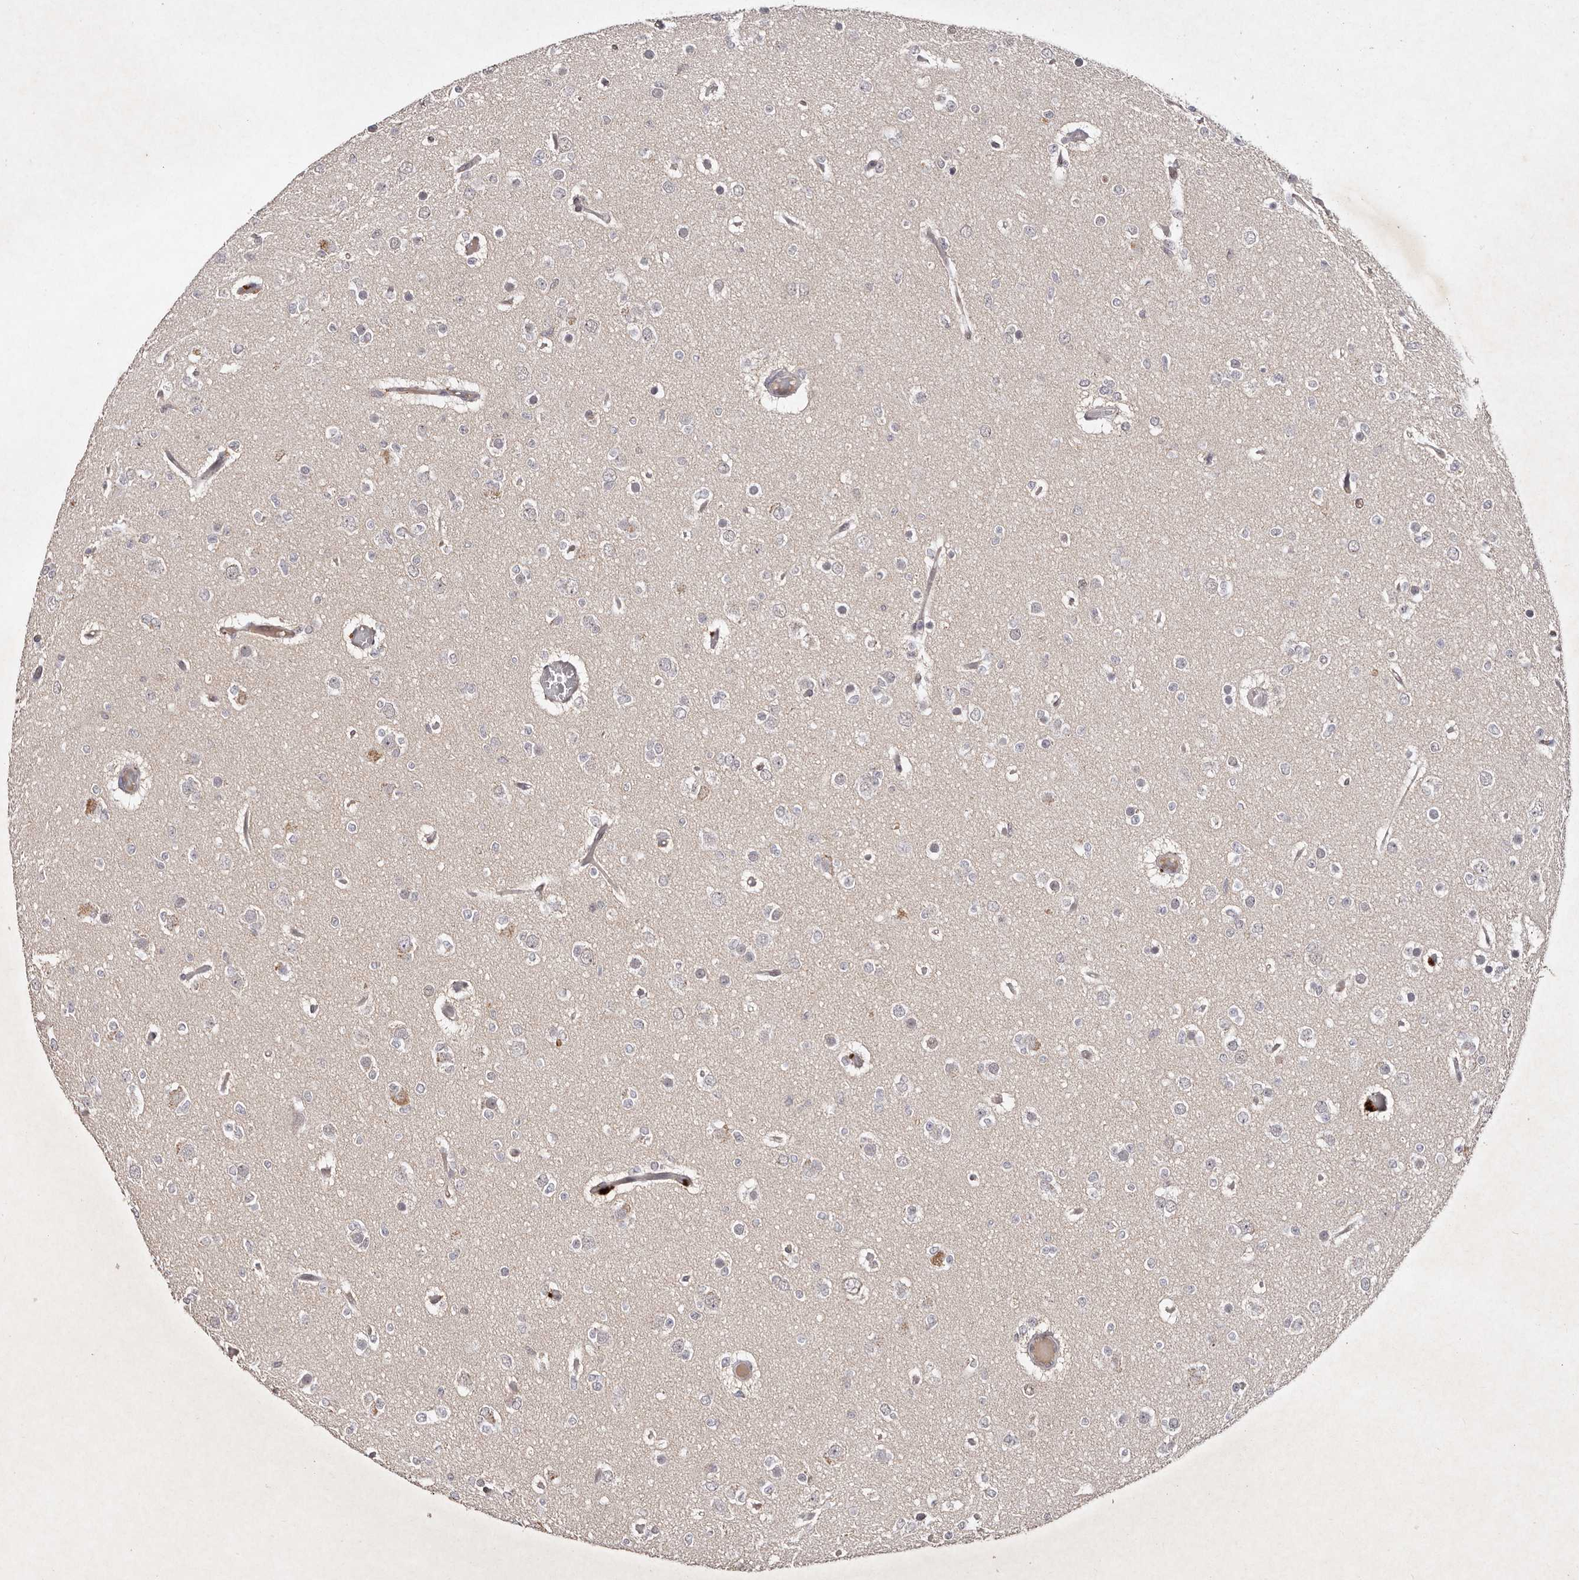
{"staining": {"intensity": "negative", "quantity": "none", "location": "none"}, "tissue": "glioma", "cell_type": "Tumor cells", "image_type": "cancer", "snomed": [{"axis": "morphology", "description": "Glioma, malignant, Low grade"}, {"axis": "topography", "description": "Brain"}], "caption": "Immunohistochemical staining of malignant glioma (low-grade) displays no significant expression in tumor cells.", "gene": "KLF7", "patient": {"sex": "female", "age": 22}}